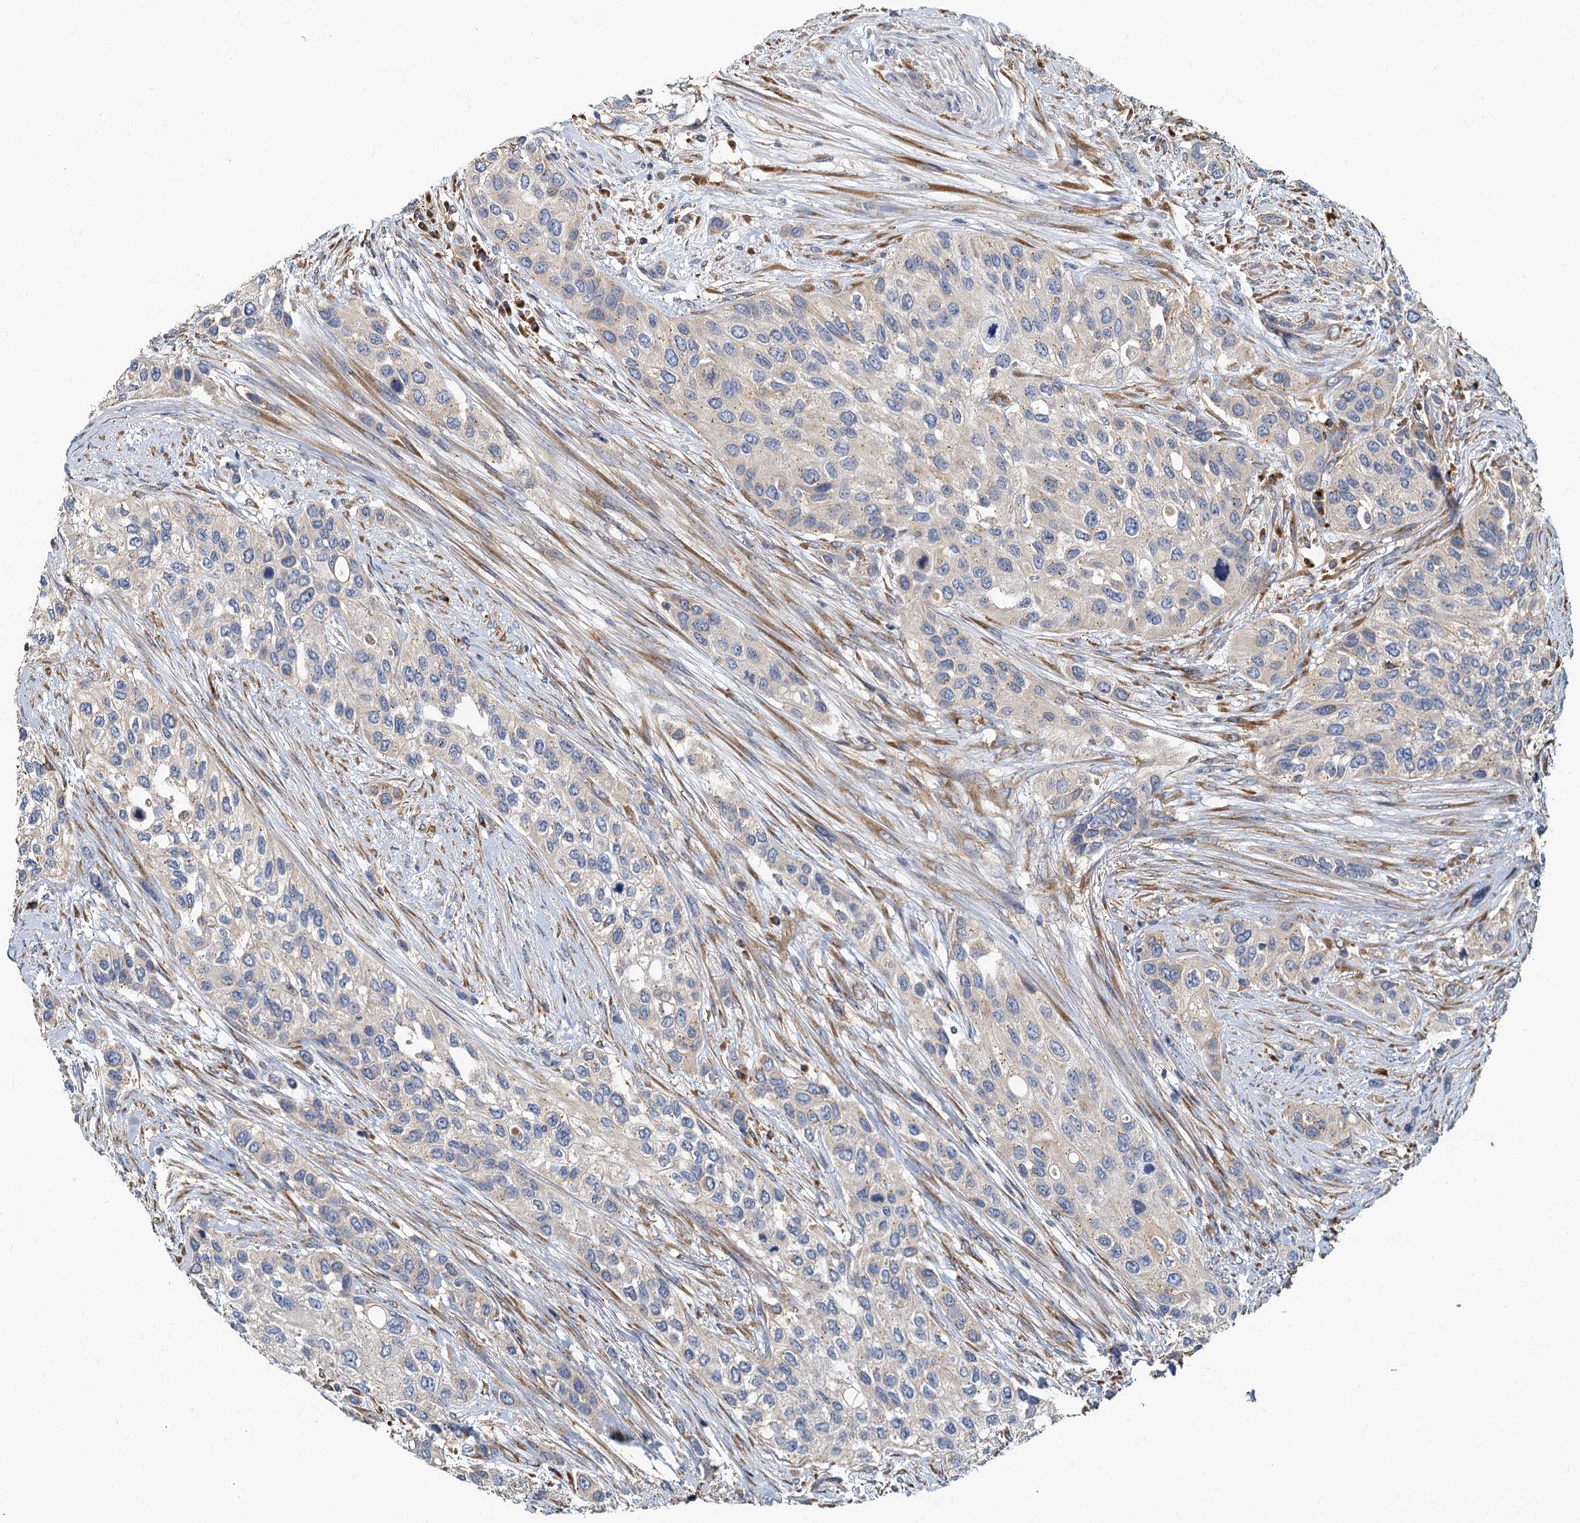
{"staining": {"intensity": "negative", "quantity": "none", "location": "none"}, "tissue": "urothelial cancer", "cell_type": "Tumor cells", "image_type": "cancer", "snomed": [{"axis": "morphology", "description": "Normal tissue, NOS"}, {"axis": "morphology", "description": "Urothelial carcinoma, High grade"}, {"axis": "topography", "description": "Vascular tissue"}, {"axis": "topography", "description": "Urinary bladder"}], "caption": "Tumor cells show no significant expression in urothelial carcinoma (high-grade).", "gene": "NKAPD1", "patient": {"sex": "female", "age": 56}}